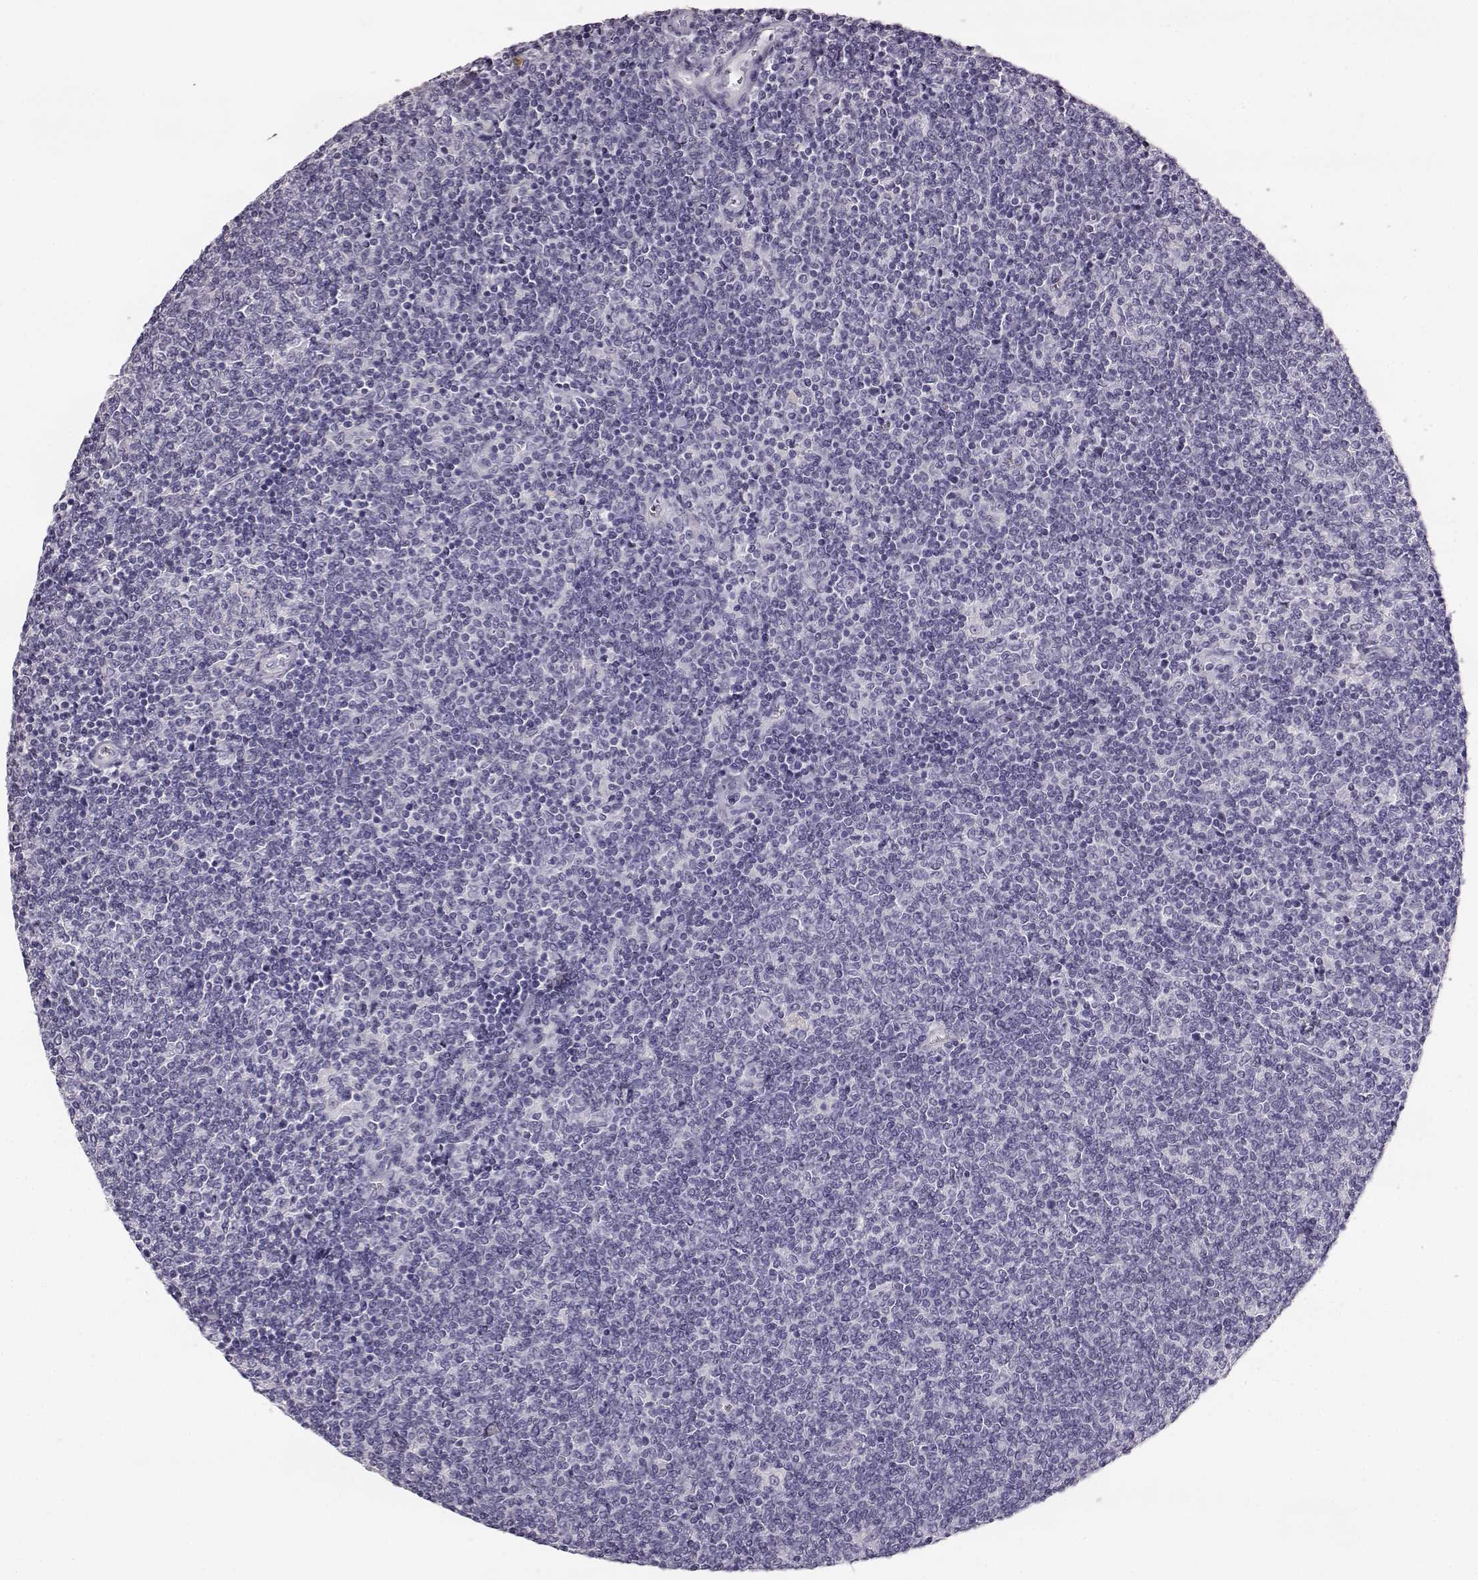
{"staining": {"intensity": "negative", "quantity": "none", "location": "none"}, "tissue": "lymphoma", "cell_type": "Tumor cells", "image_type": "cancer", "snomed": [{"axis": "morphology", "description": "Malignant lymphoma, non-Hodgkin's type, Low grade"}, {"axis": "topography", "description": "Lymph node"}], "caption": "There is no significant positivity in tumor cells of low-grade malignant lymphoma, non-Hodgkin's type.", "gene": "NPTXR", "patient": {"sex": "male", "age": 52}}